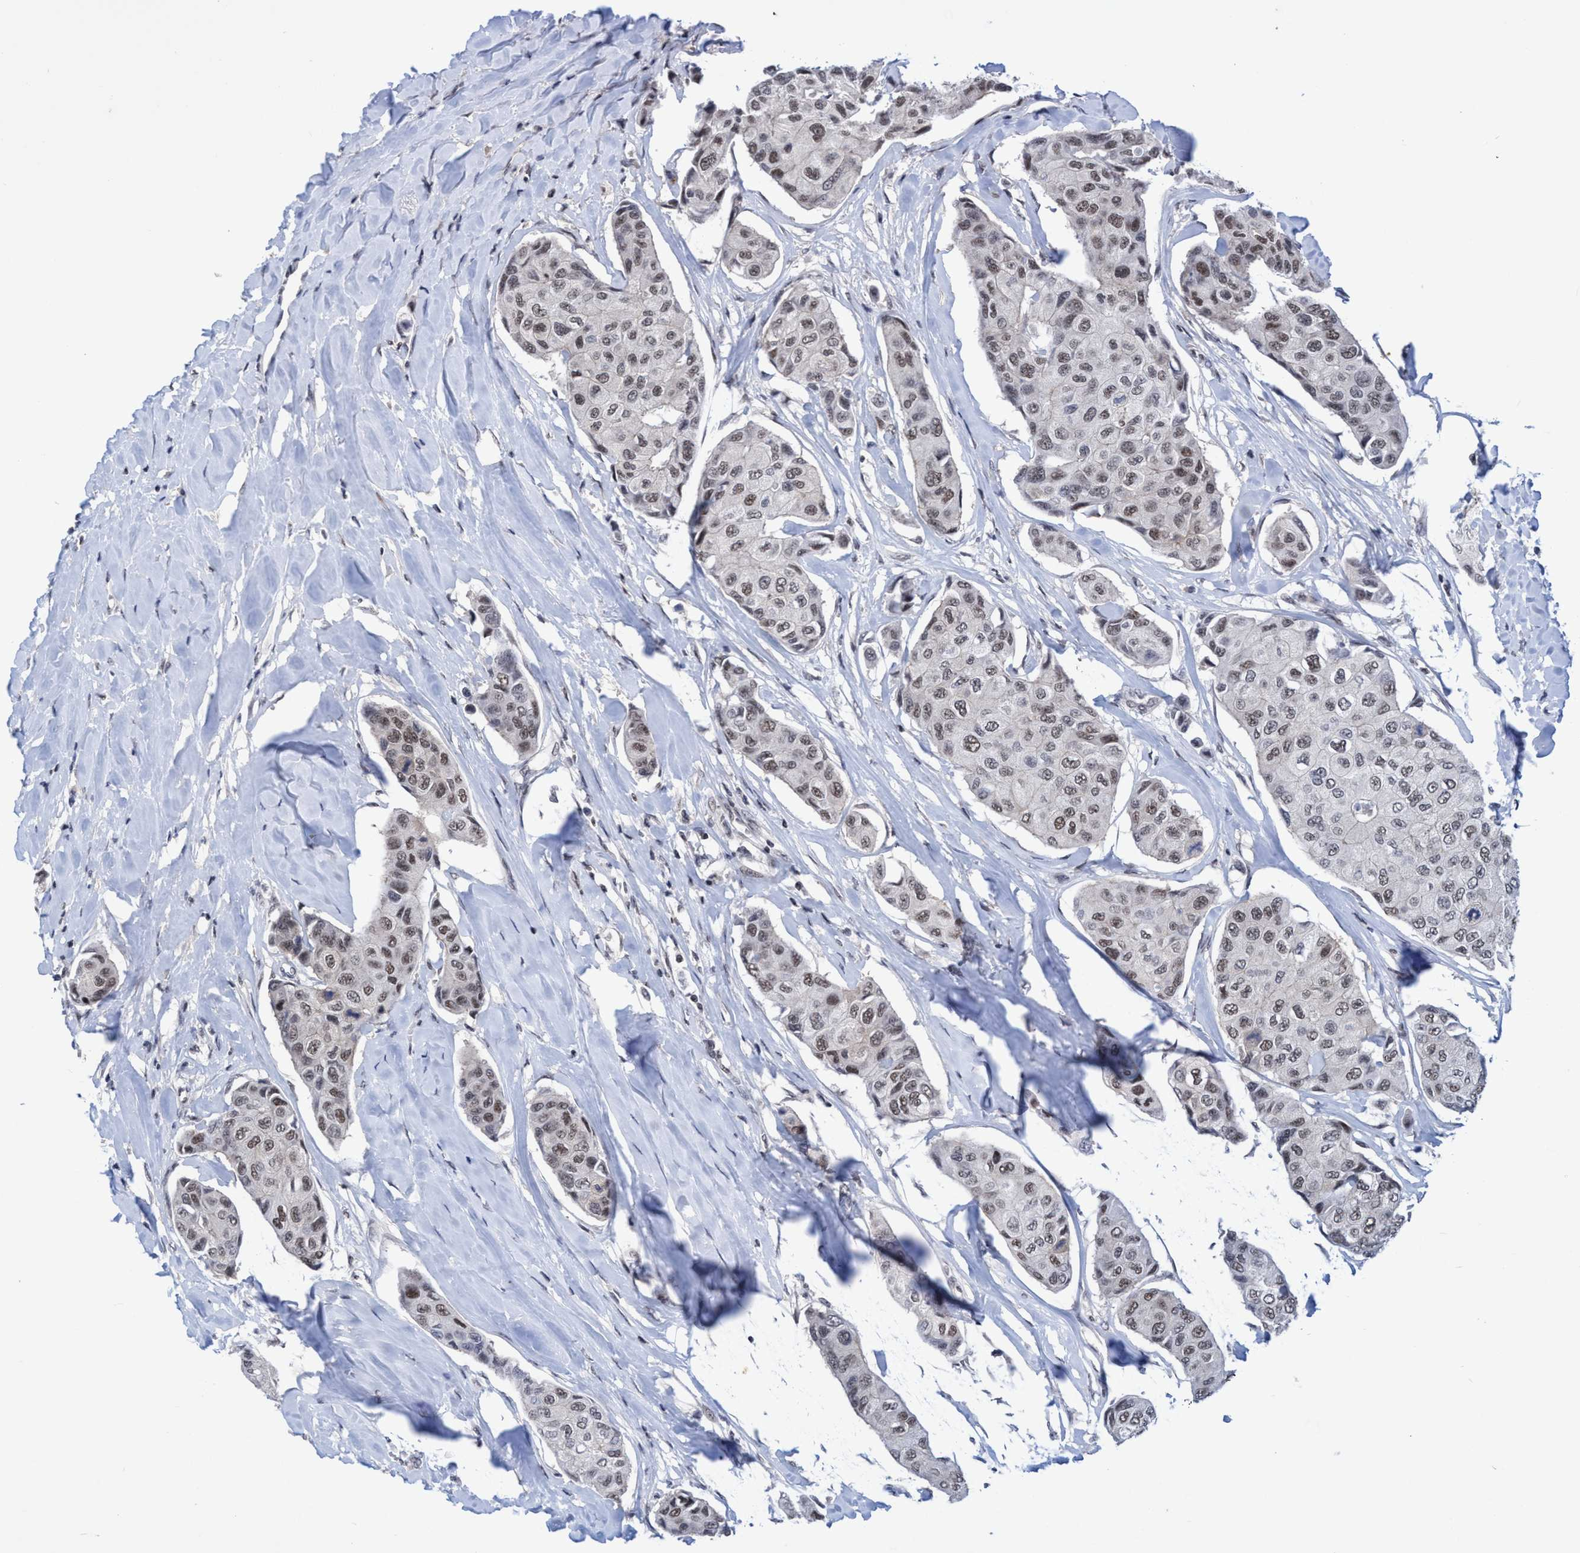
{"staining": {"intensity": "weak", "quantity": "25%-75%", "location": "nuclear"}, "tissue": "breast cancer", "cell_type": "Tumor cells", "image_type": "cancer", "snomed": [{"axis": "morphology", "description": "Duct carcinoma"}, {"axis": "topography", "description": "Breast"}], "caption": "Breast invasive ductal carcinoma stained with a protein marker demonstrates weak staining in tumor cells.", "gene": "C9orf78", "patient": {"sex": "female", "age": 80}}